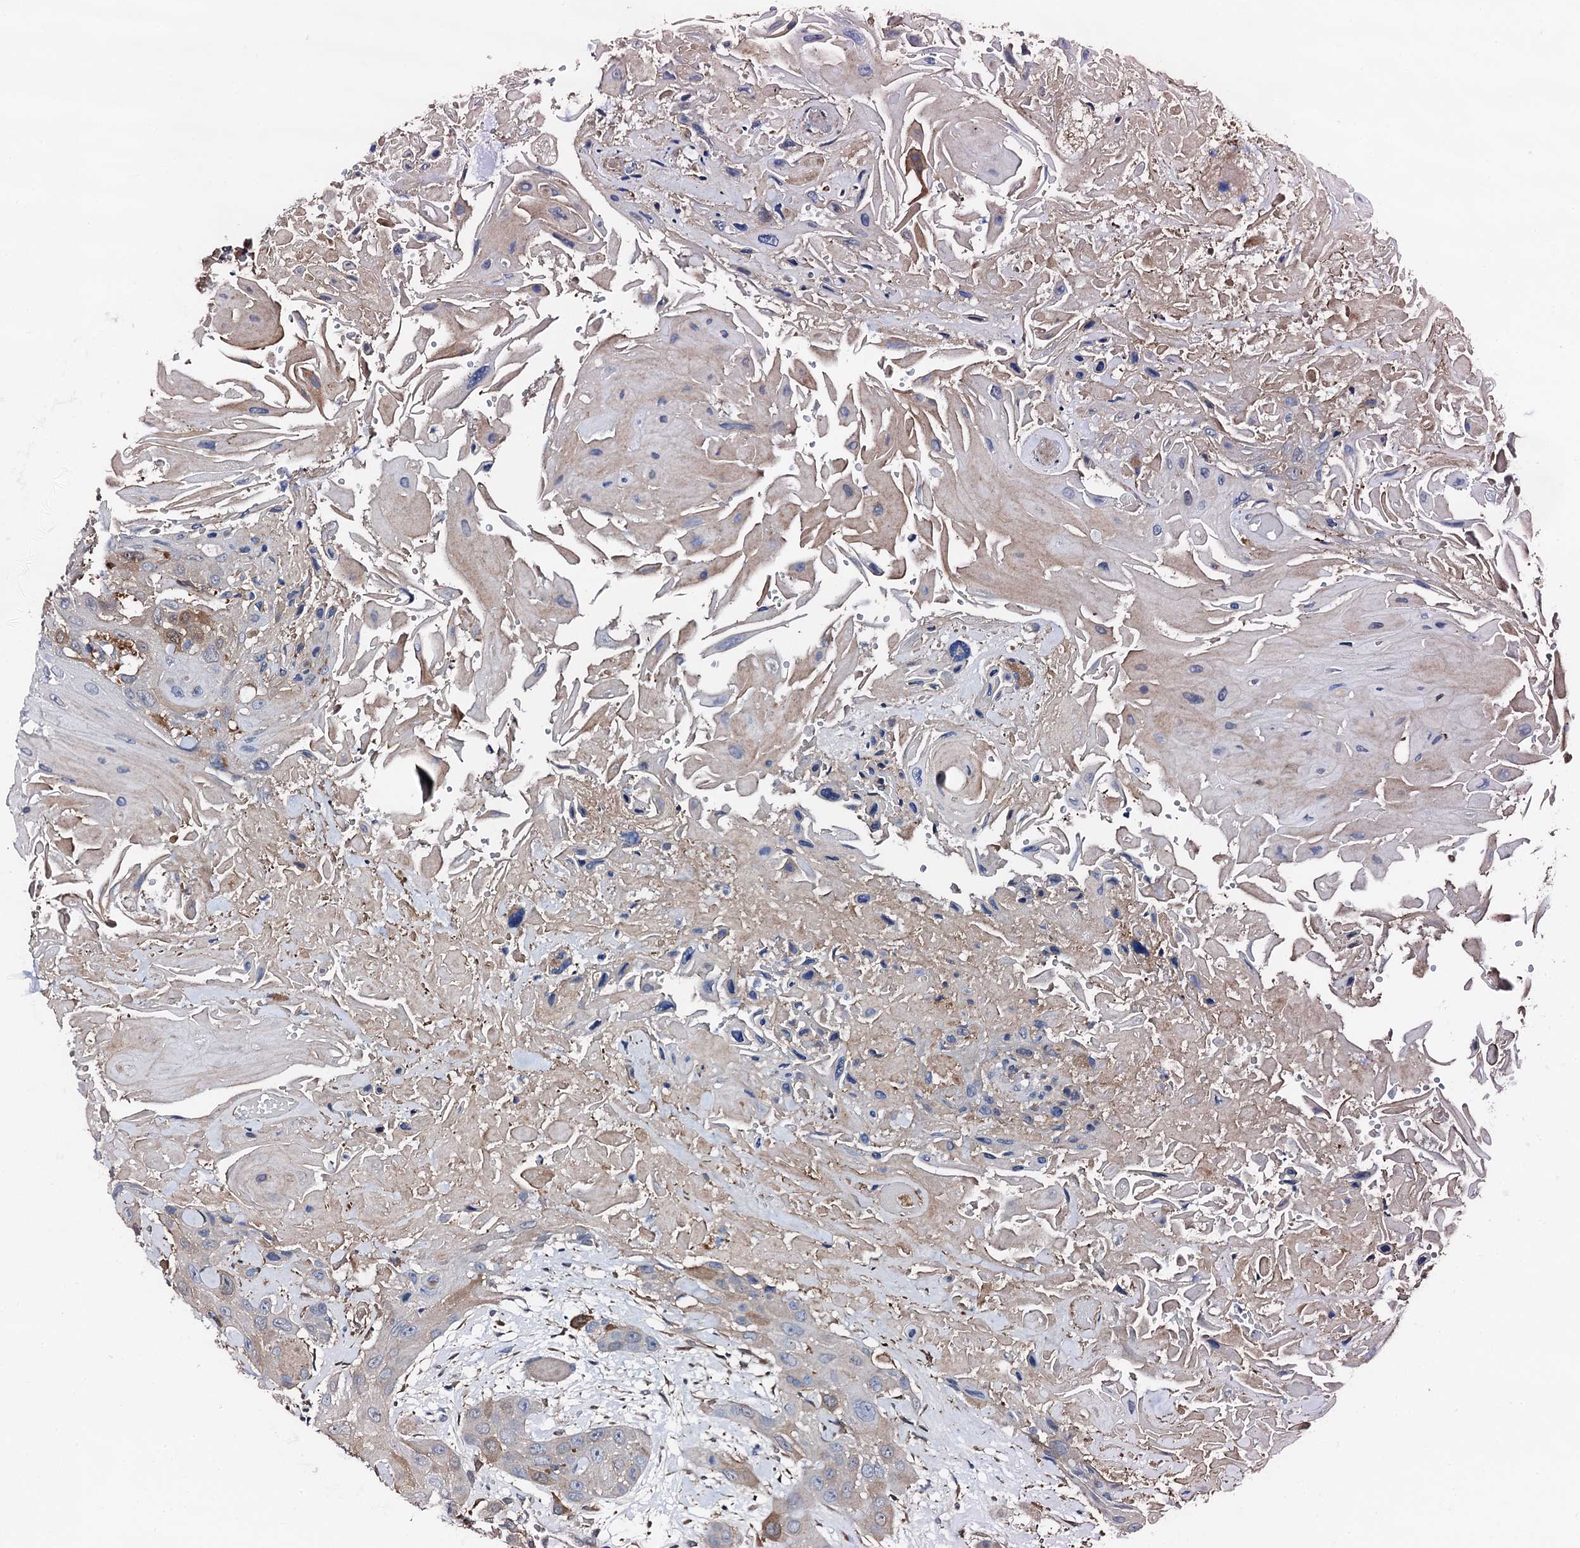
{"staining": {"intensity": "weak", "quantity": "<25%", "location": "cytoplasmic/membranous"}, "tissue": "head and neck cancer", "cell_type": "Tumor cells", "image_type": "cancer", "snomed": [{"axis": "morphology", "description": "Squamous cell carcinoma, NOS"}, {"axis": "topography", "description": "Head-Neck"}], "caption": "Squamous cell carcinoma (head and neck) was stained to show a protein in brown. There is no significant staining in tumor cells.", "gene": "GFOD2", "patient": {"sex": "male", "age": 81}}